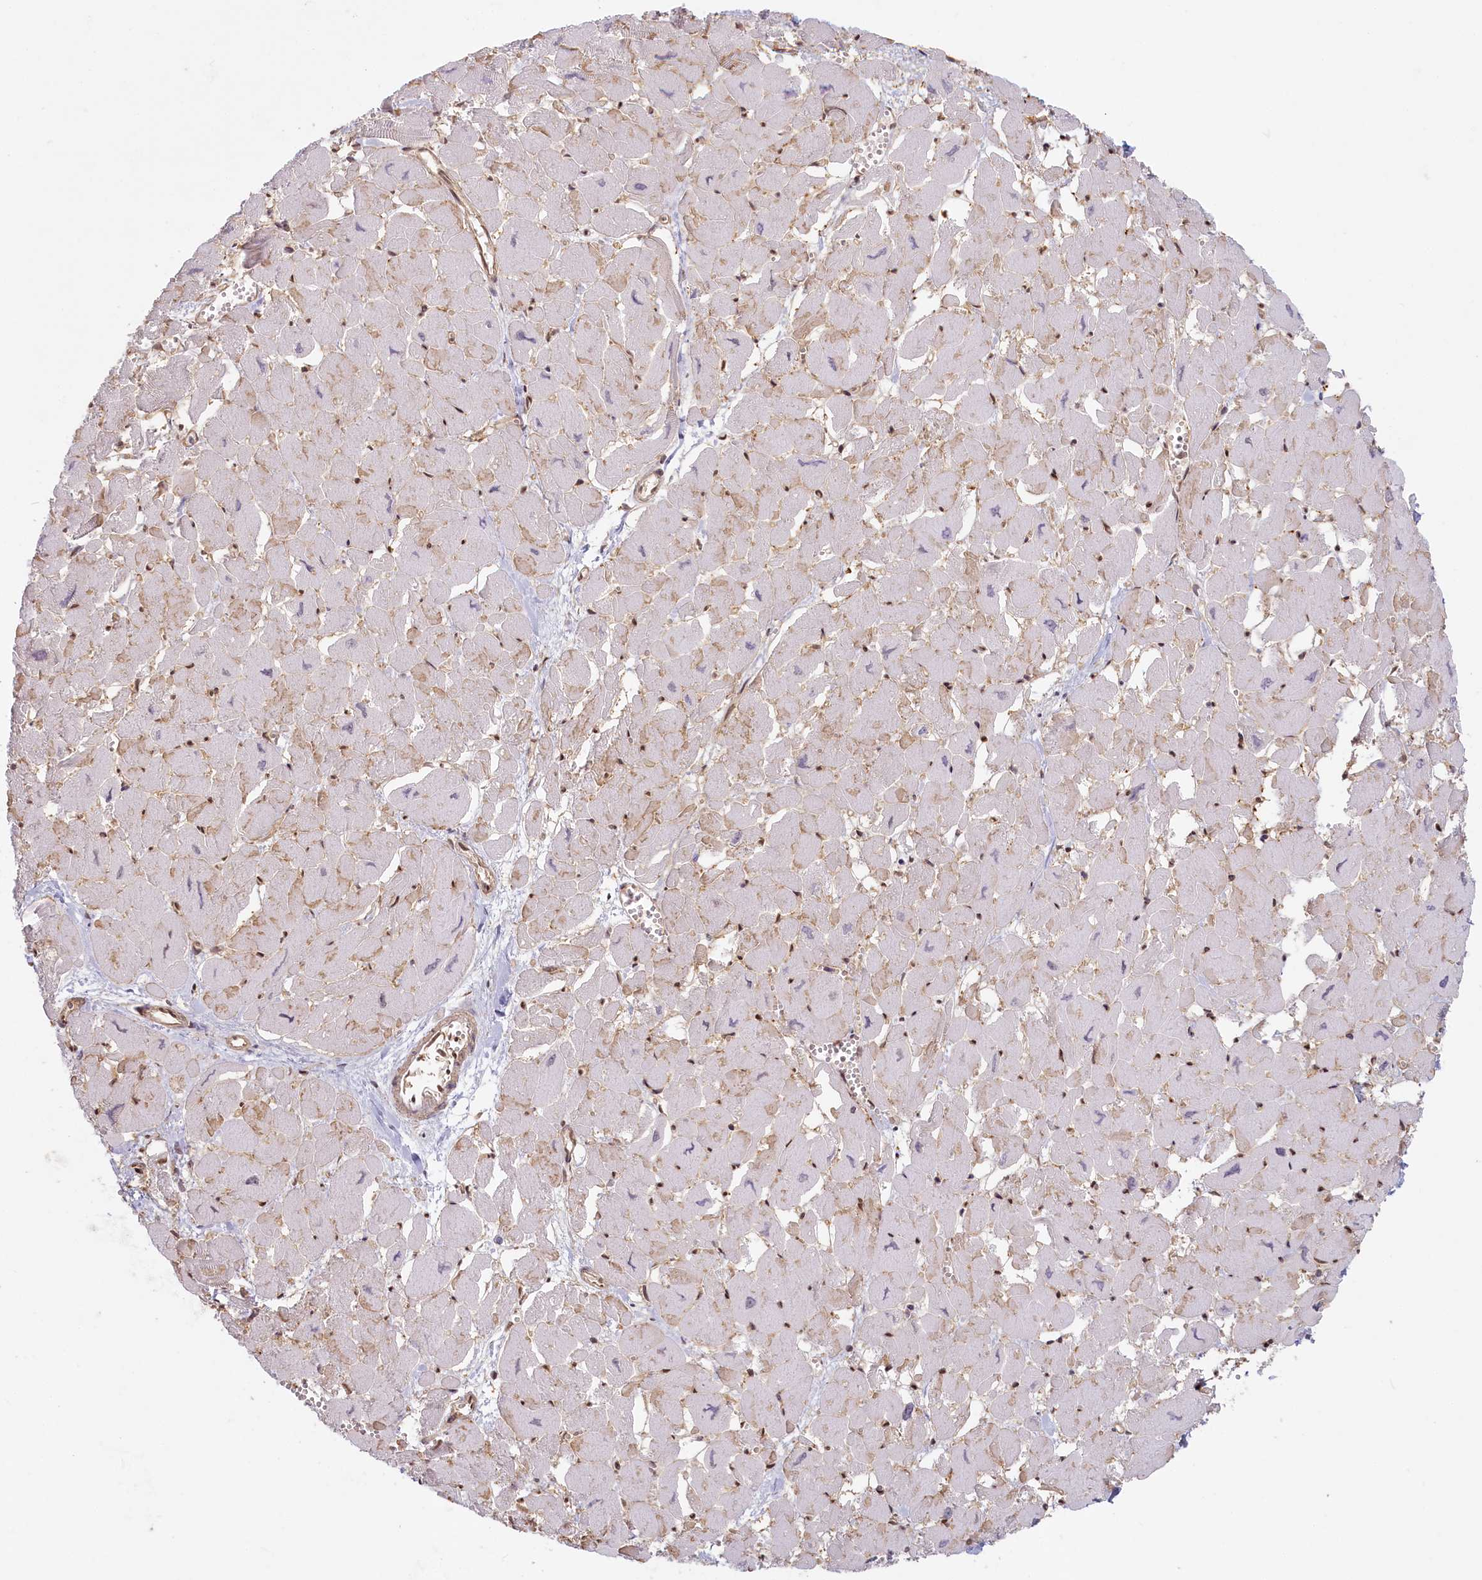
{"staining": {"intensity": "moderate", "quantity": "<25%", "location": "nuclear"}, "tissue": "heart muscle", "cell_type": "Cardiomyocytes", "image_type": "normal", "snomed": [{"axis": "morphology", "description": "Normal tissue, NOS"}, {"axis": "topography", "description": "Heart"}], "caption": "Protein staining displays moderate nuclear expression in approximately <25% of cardiomyocytes in benign heart muscle.", "gene": "C19orf44", "patient": {"sex": "male", "age": 54}}